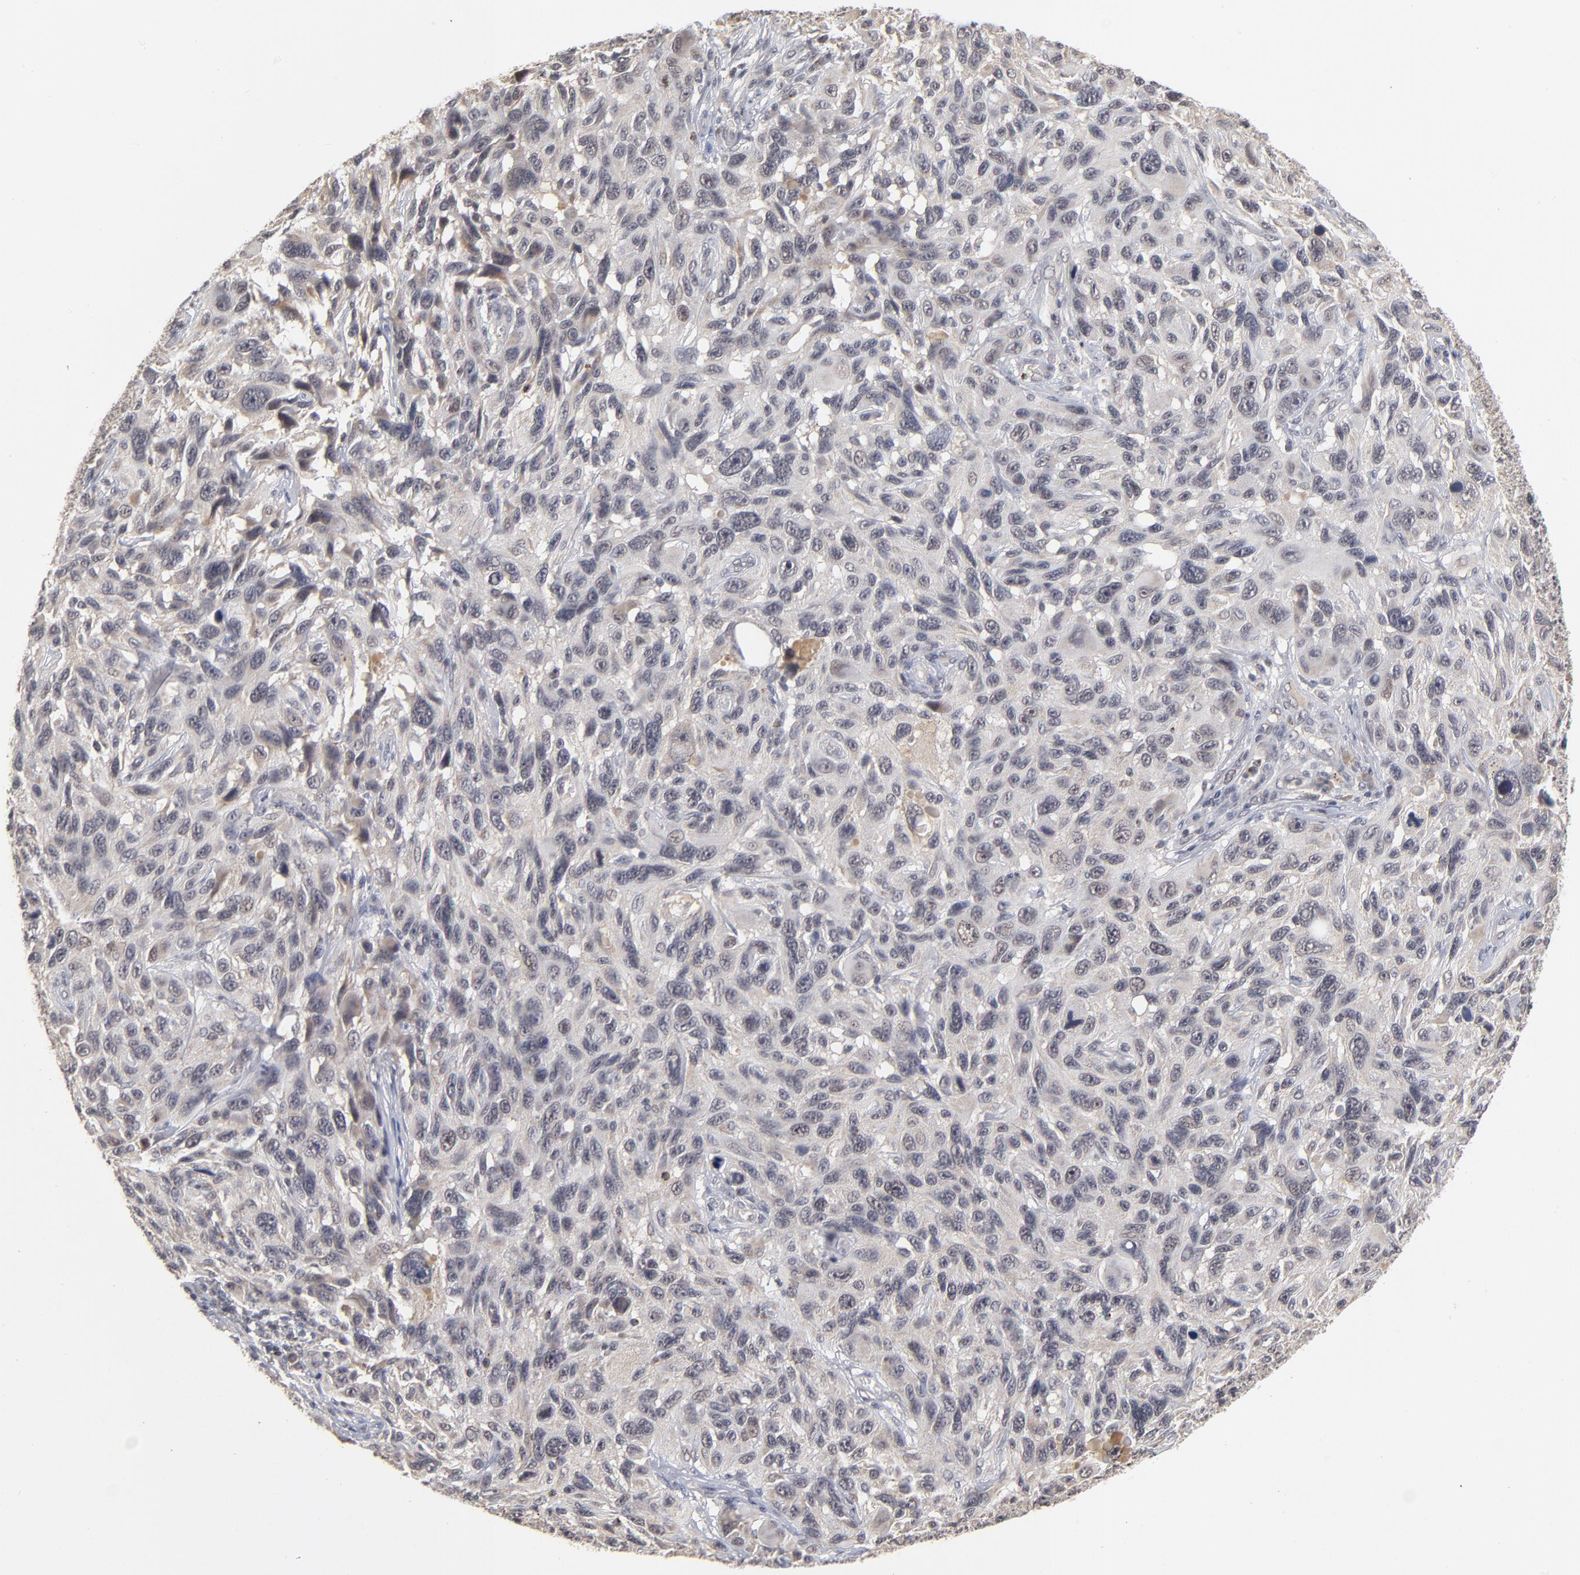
{"staining": {"intensity": "weak", "quantity": "<25%", "location": "cytoplasmic/membranous"}, "tissue": "melanoma", "cell_type": "Tumor cells", "image_type": "cancer", "snomed": [{"axis": "morphology", "description": "Malignant melanoma, NOS"}, {"axis": "topography", "description": "Skin"}], "caption": "A histopathology image of malignant melanoma stained for a protein displays no brown staining in tumor cells.", "gene": "WSB1", "patient": {"sex": "male", "age": 53}}